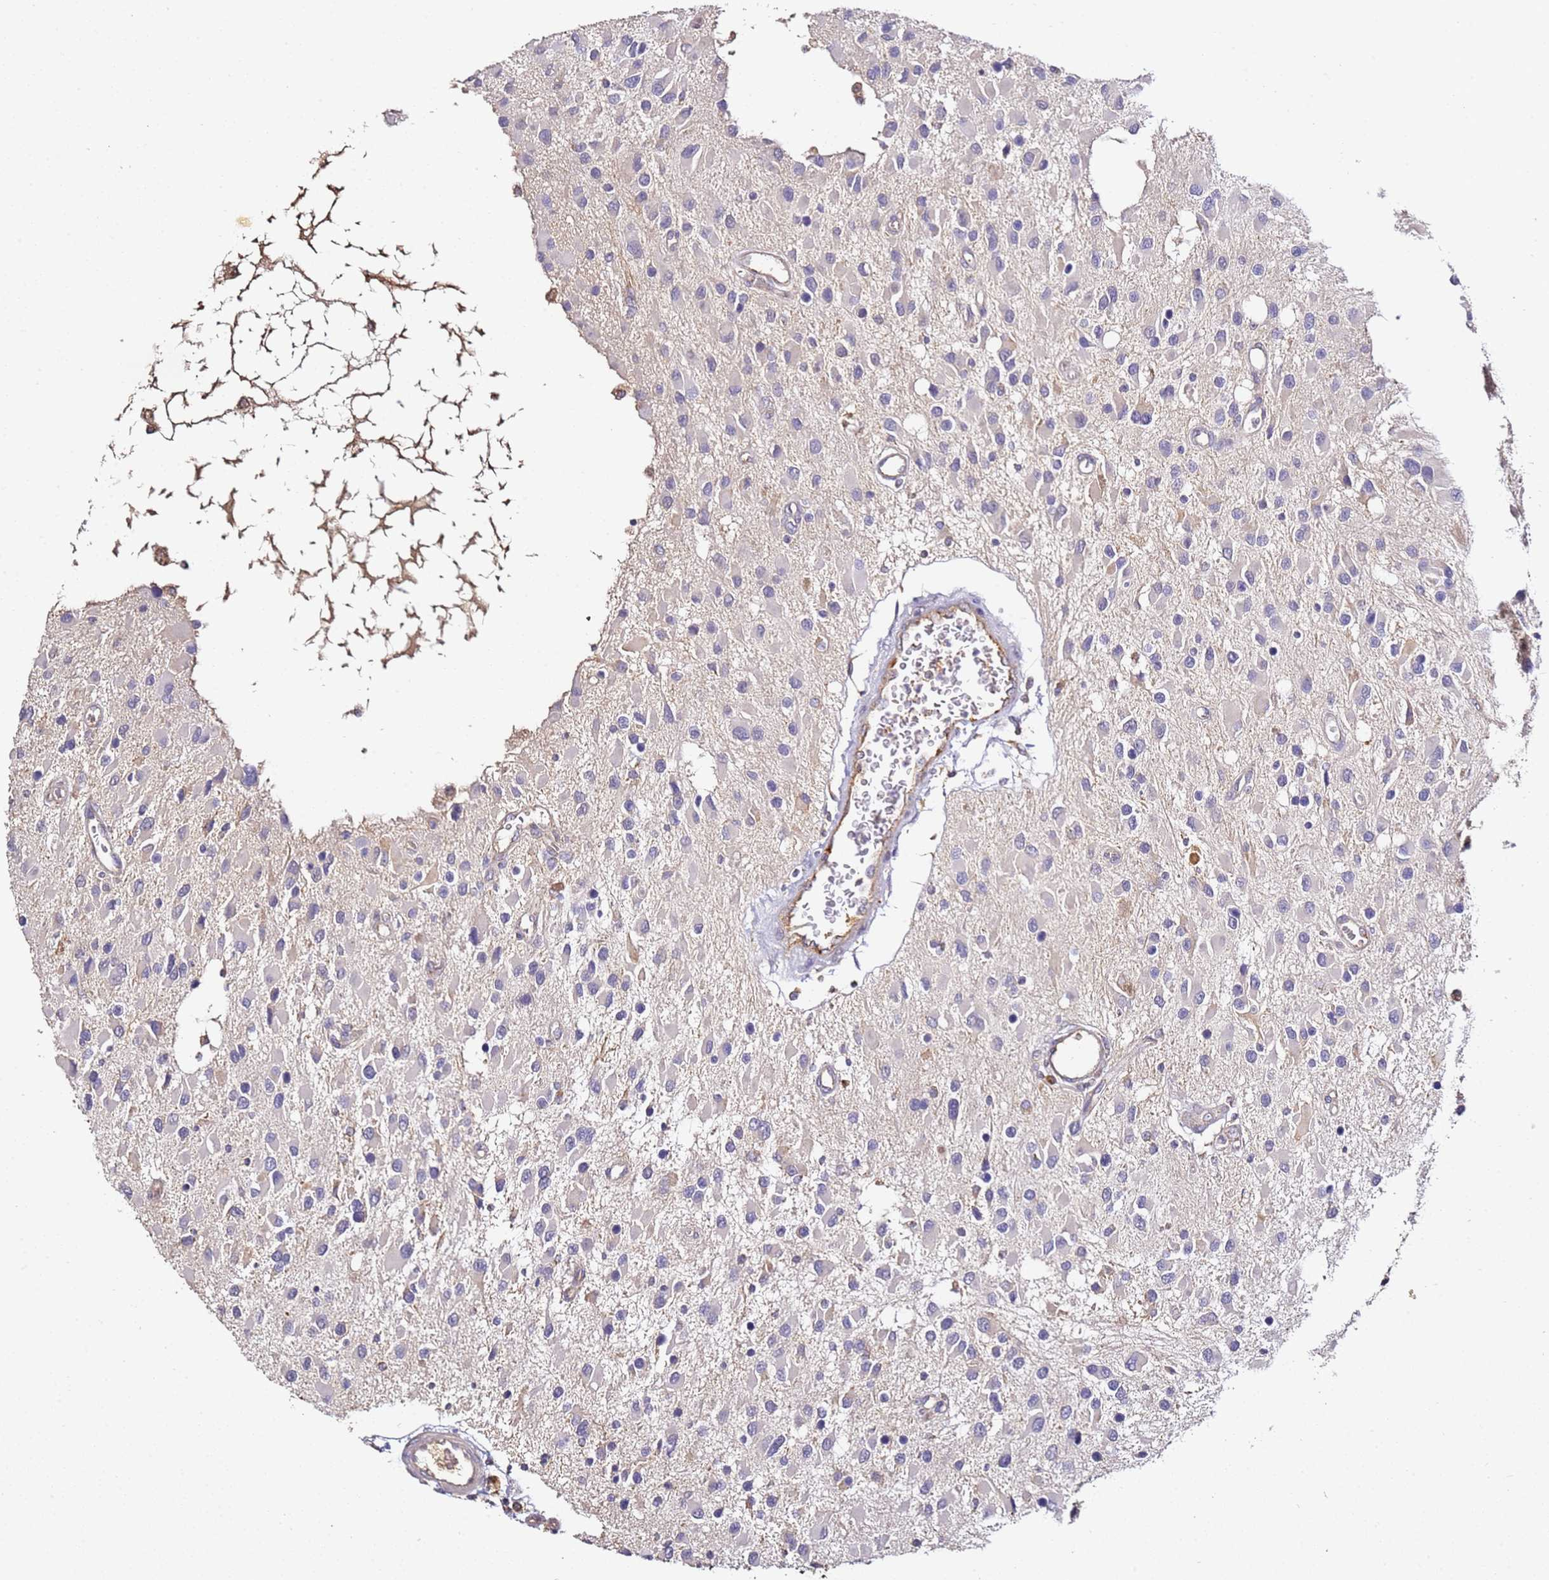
{"staining": {"intensity": "negative", "quantity": "none", "location": "none"}, "tissue": "glioma", "cell_type": "Tumor cells", "image_type": "cancer", "snomed": [{"axis": "morphology", "description": "Glioma, malignant, High grade"}, {"axis": "topography", "description": "Brain"}], "caption": "Immunohistochemistry of malignant glioma (high-grade) demonstrates no staining in tumor cells.", "gene": "OR2B11", "patient": {"sex": "male", "age": 53}}